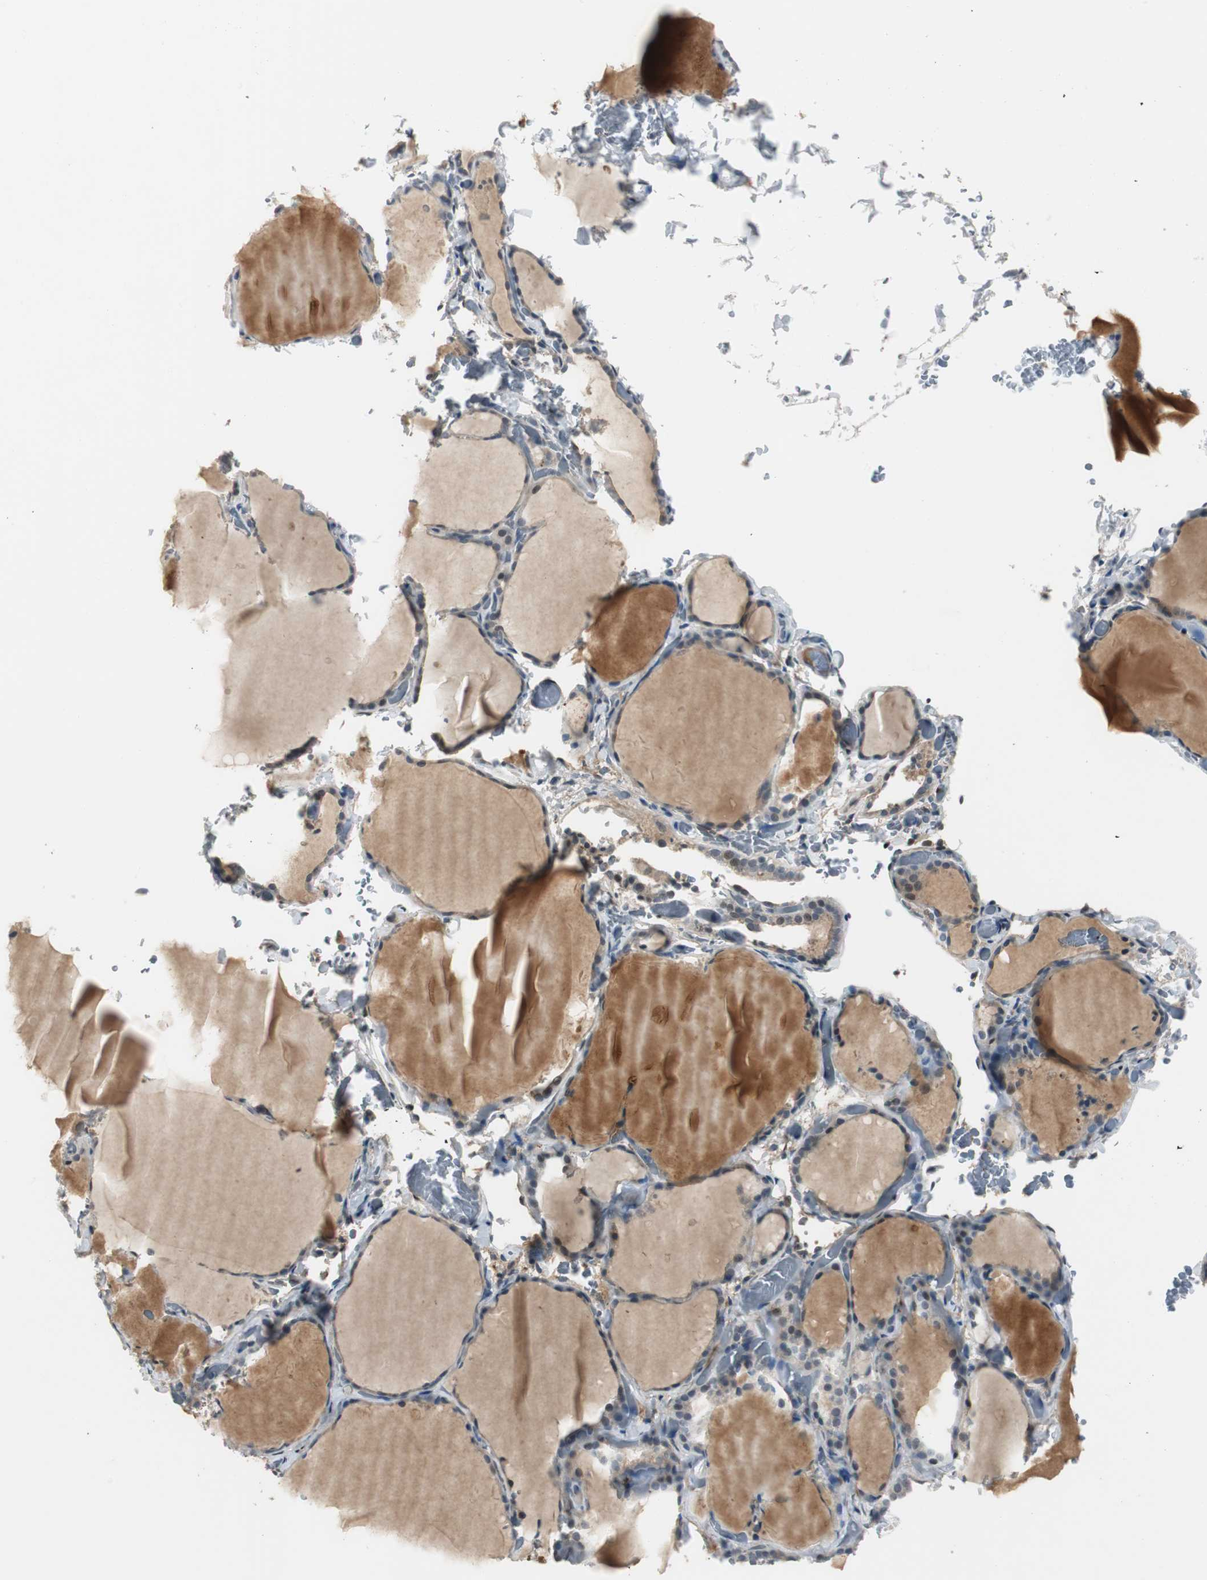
{"staining": {"intensity": "negative", "quantity": "none", "location": "none"}, "tissue": "thyroid gland", "cell_type": "Glandular cells", "image_type": "normal", "snomed": [{"axis": "morphology", "description": "Normal tissue, NOS"}, {"axis": "topography", "description": "Thyroid gland"}], "caption": "This is an immunohistochemistry (IHC) micrograph of normal human thyroid gland. There is no positivity in glandular cells.", "gene": "FHL2", "patient": {"sex": "female", "age": 22}}